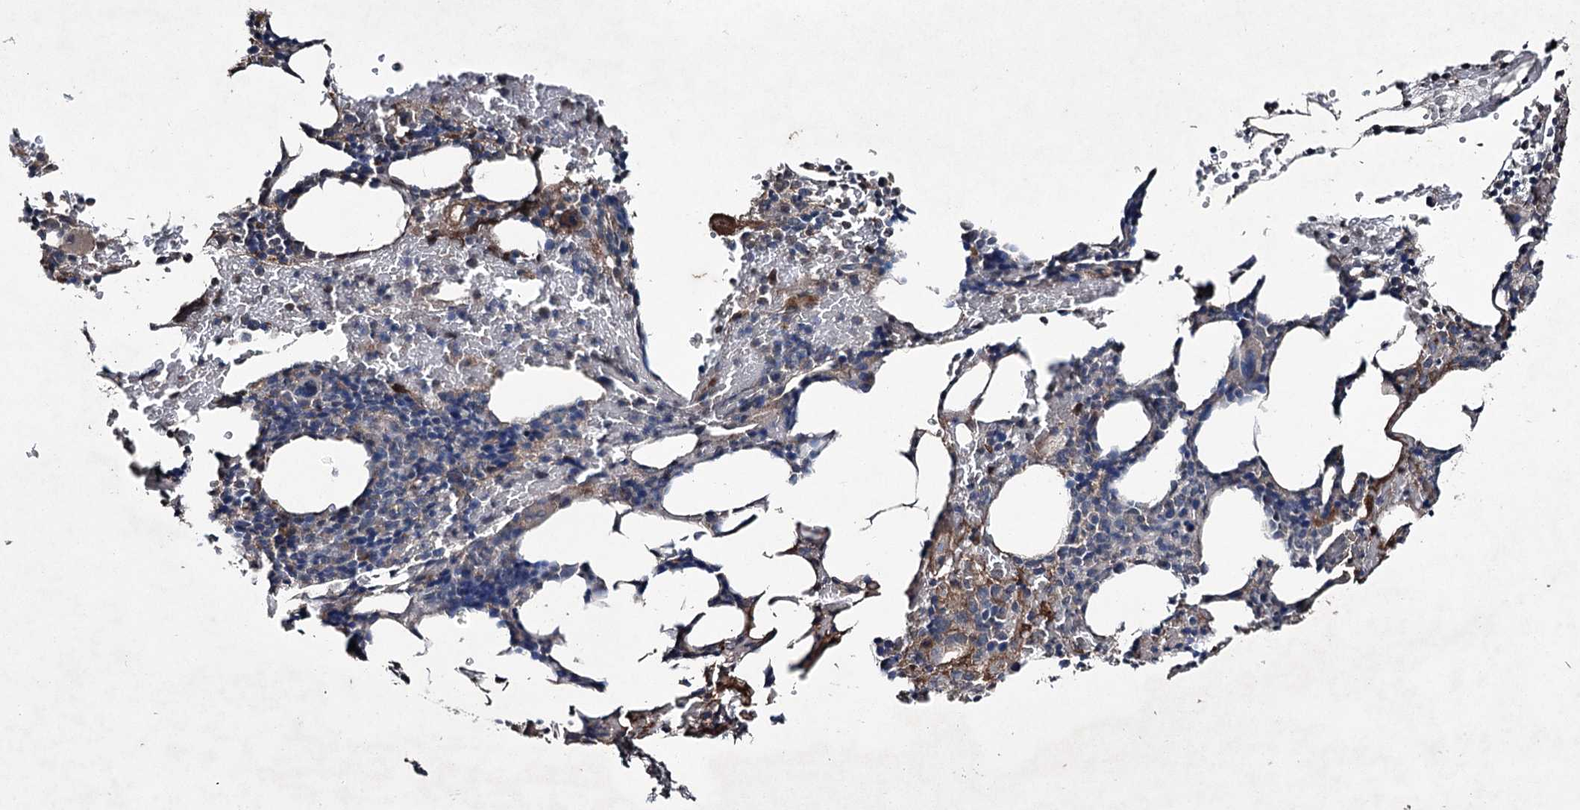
{"staining": {"intensity": "negative", "quantity": "none", "location": "none"}, "tissue": "bone marrow", "cell_type": "Hematopoietic cells", "image_type": "normal", "snomed": [{"axis": "morphology", "description": "Normal tissue, NOS"}, {"axis": "topography", "description": "Bone marrow"}], "caption": "Immunohistochemical staining of normal human bone marrow reveals no significant positivity in hematopoietic cells.", "gene": "PGLYRP2", "patient": {"sex": "male", "age": 62}}